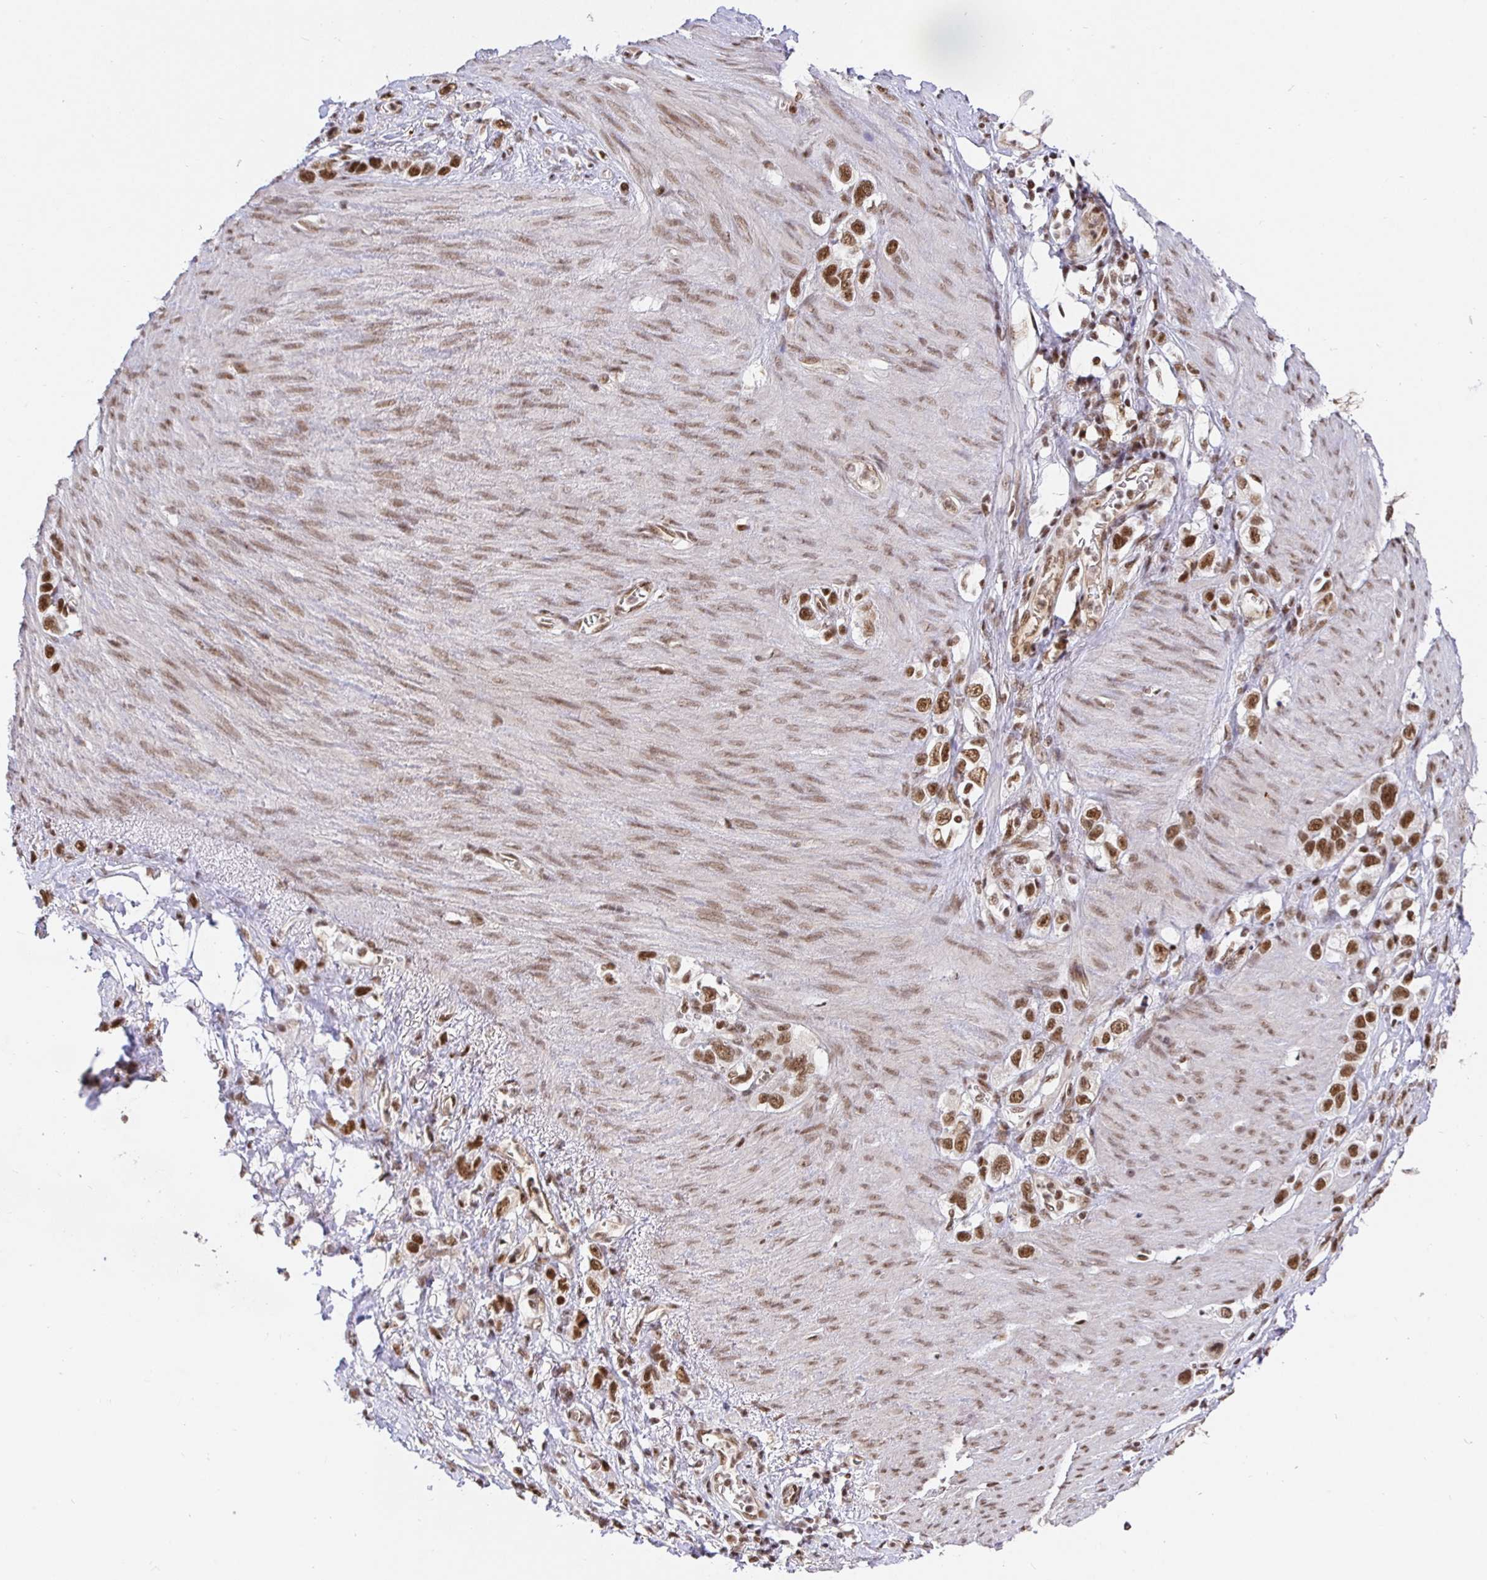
{"staining": {"intensity": "strong", "quantity": ">75%", "location": "nuclear"}, "tissue": "stomach cancer", "cell_type": "Tumor cells", "image_type": "cancer", "snomed": [{"axis": "morphology", "description": "Adenocarcinoma, NOS"}, {"axis": "topography", "description": "Stomach"}], "caption": "Immunohistochemical staining of human stomach adenocarcinoma displays strong nuclear protein positivity in approximately >75% of tumor cells.", "gene": "USF1", "patient": {"sex": "female", "age": 65}}